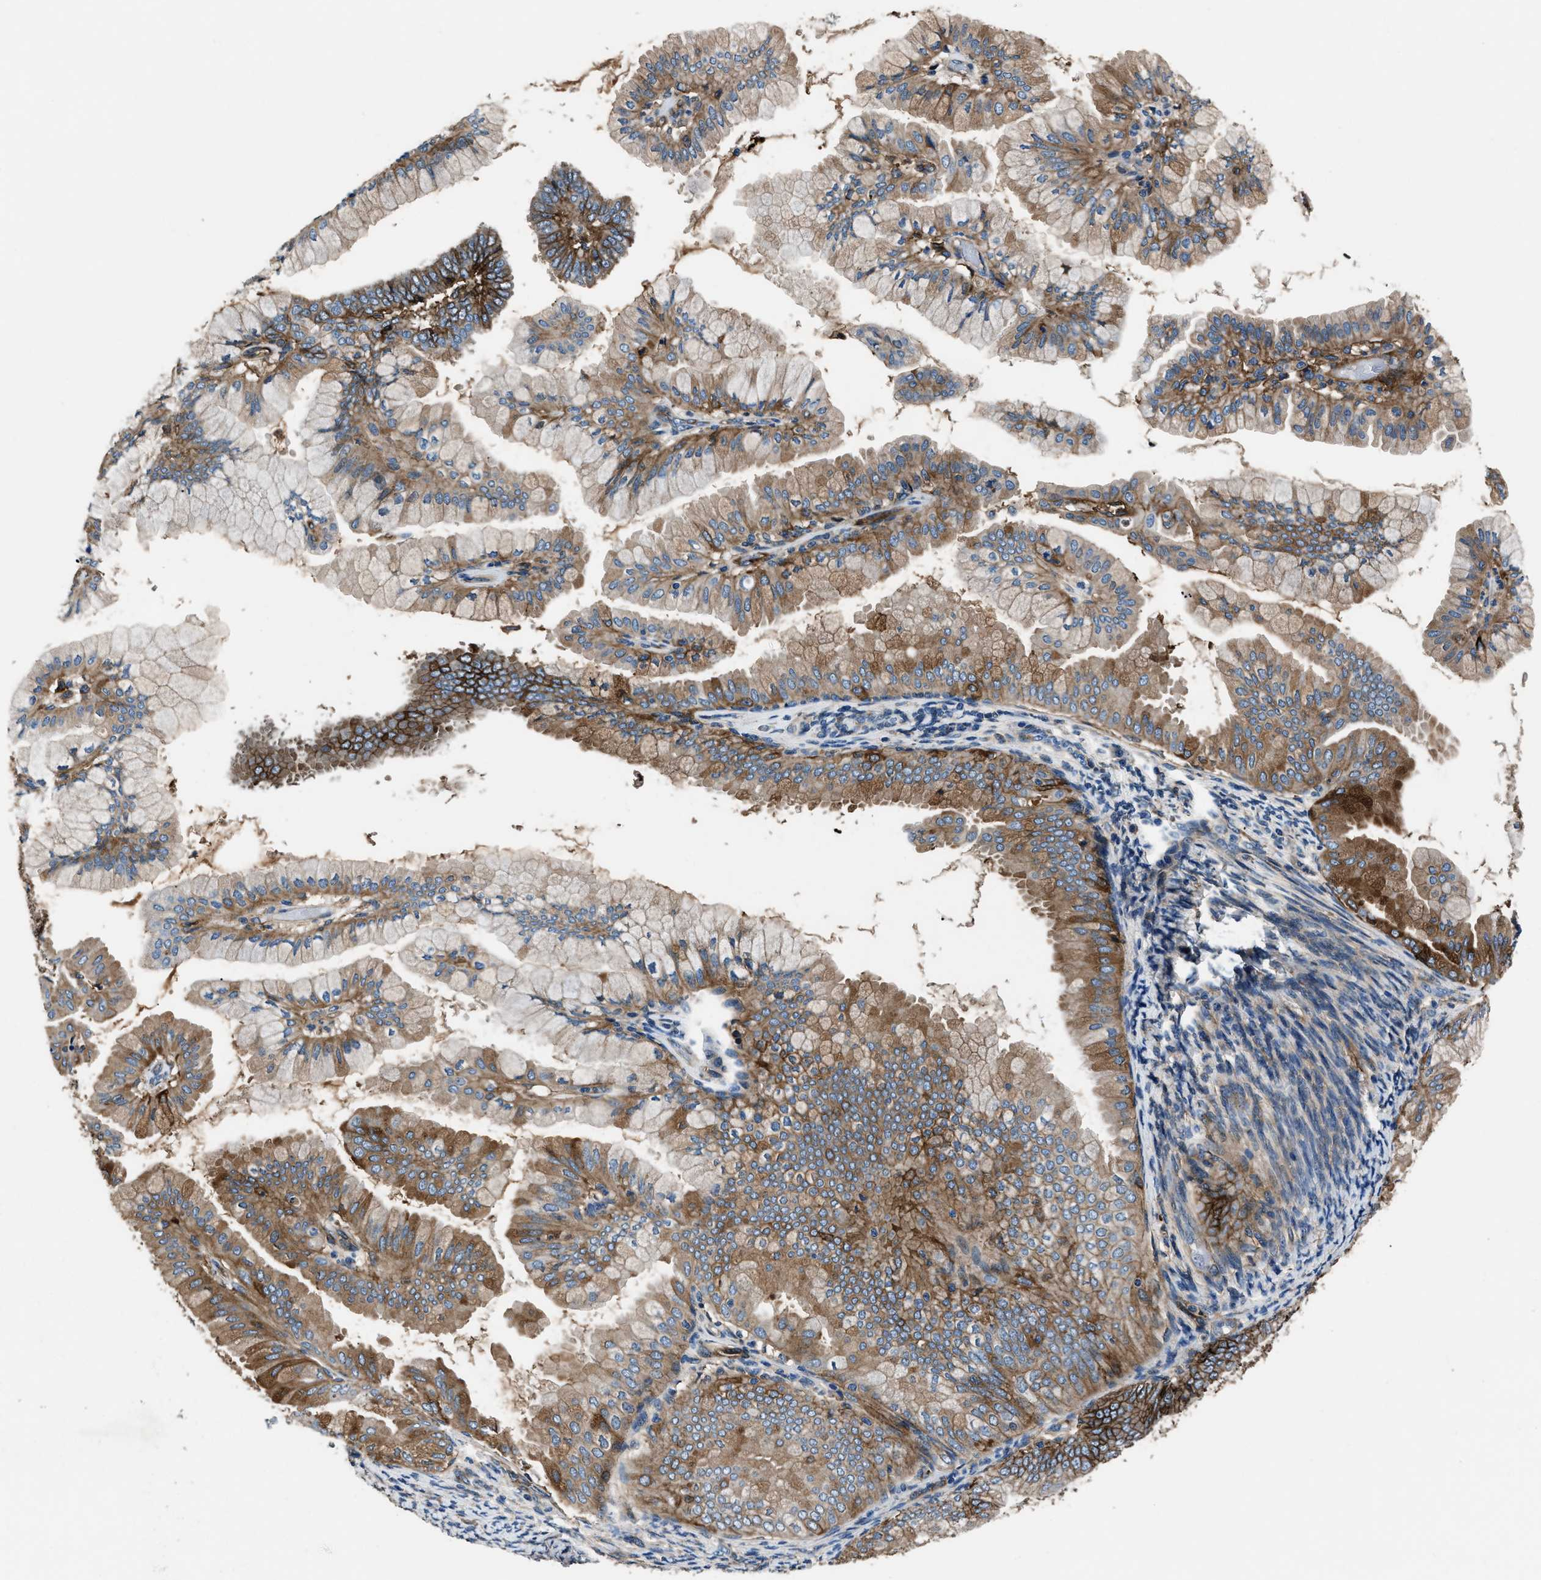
{"staining": {"intensity": "strong", "quantity": ">75%", "location": "cytoplasmic/membranous"}, "tissue": "endometrial cancer", "cell_type": "Tumor cells", "image_type": "cancer", "snomed": [{"axis": "morphology", "description": "Adenocarcinoma, NOS"}, {"axis": "topography", "description": "Endometrium"}], "caption": "High-magnification brightfield microscopy of endometrial cancer stained with DAB (brown) and counterstained with hematoxylin (blue). tumor cells exhibit strong cytoplasmic/membranous positivity is appreciated in approximately>75% of cells. (DAB IHC with brightfield microscopy, high magnification).", "gene": "CD276", "patient": {"sex": "female", "age": 63}}